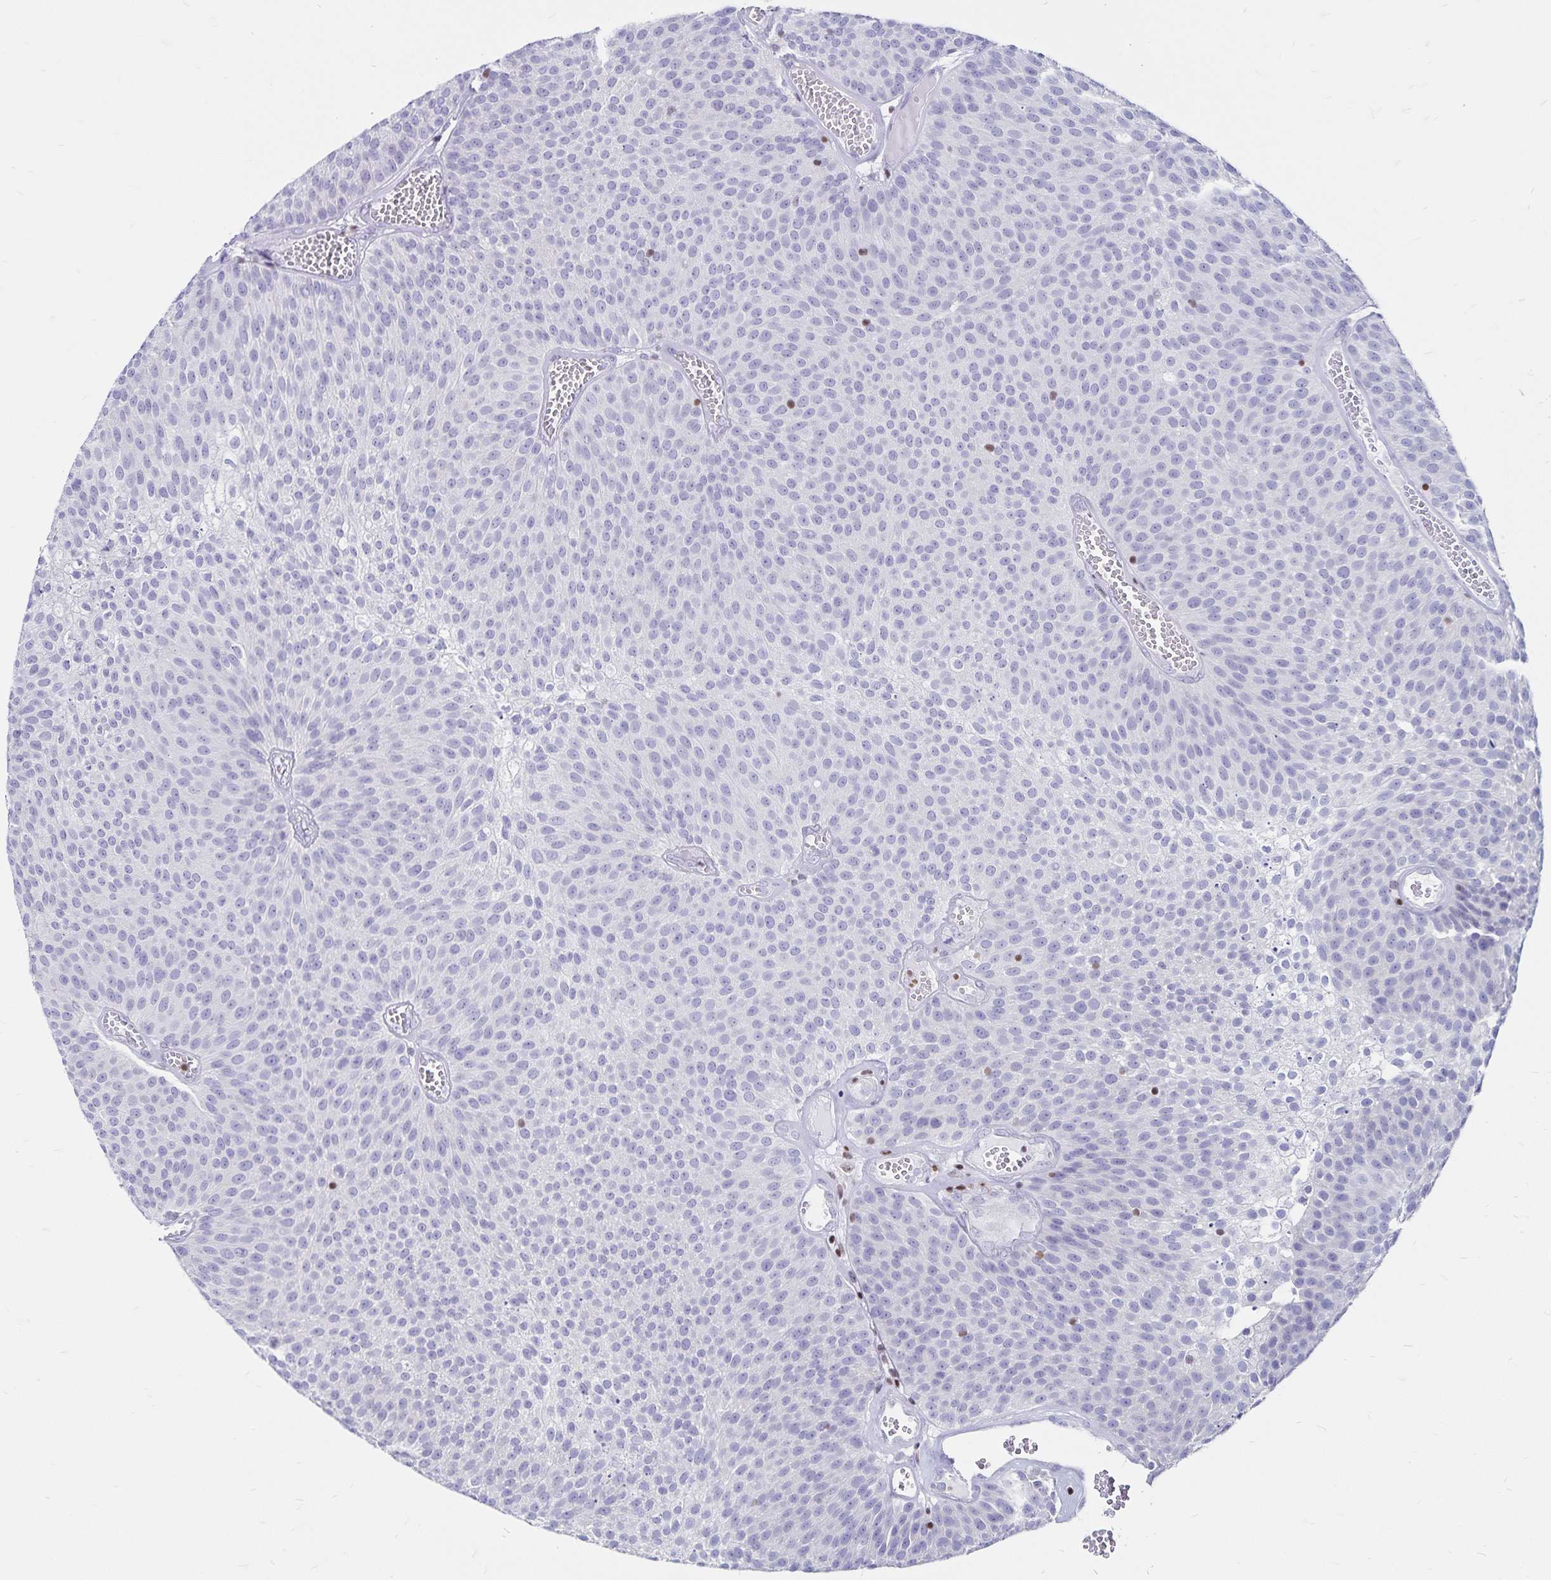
{"staining": {"intensity": "negative", "quantity": "none", "location": "none"}, "tissue": "urothelial cancer", "cell_type": "Tumor cells", "image_type": "cancer", "snomed": [{"axis": "morphology", "description": "Urothelial carcinoma, Low grade"}, {"axis": "topography", "description": "Urinary bladder"}], "caption": "A histopathology image of human urothelial cancer is negative for staining in tumor cells.", "gene": "IKZF1", "patient": {"sex": "female", "age": 79}}